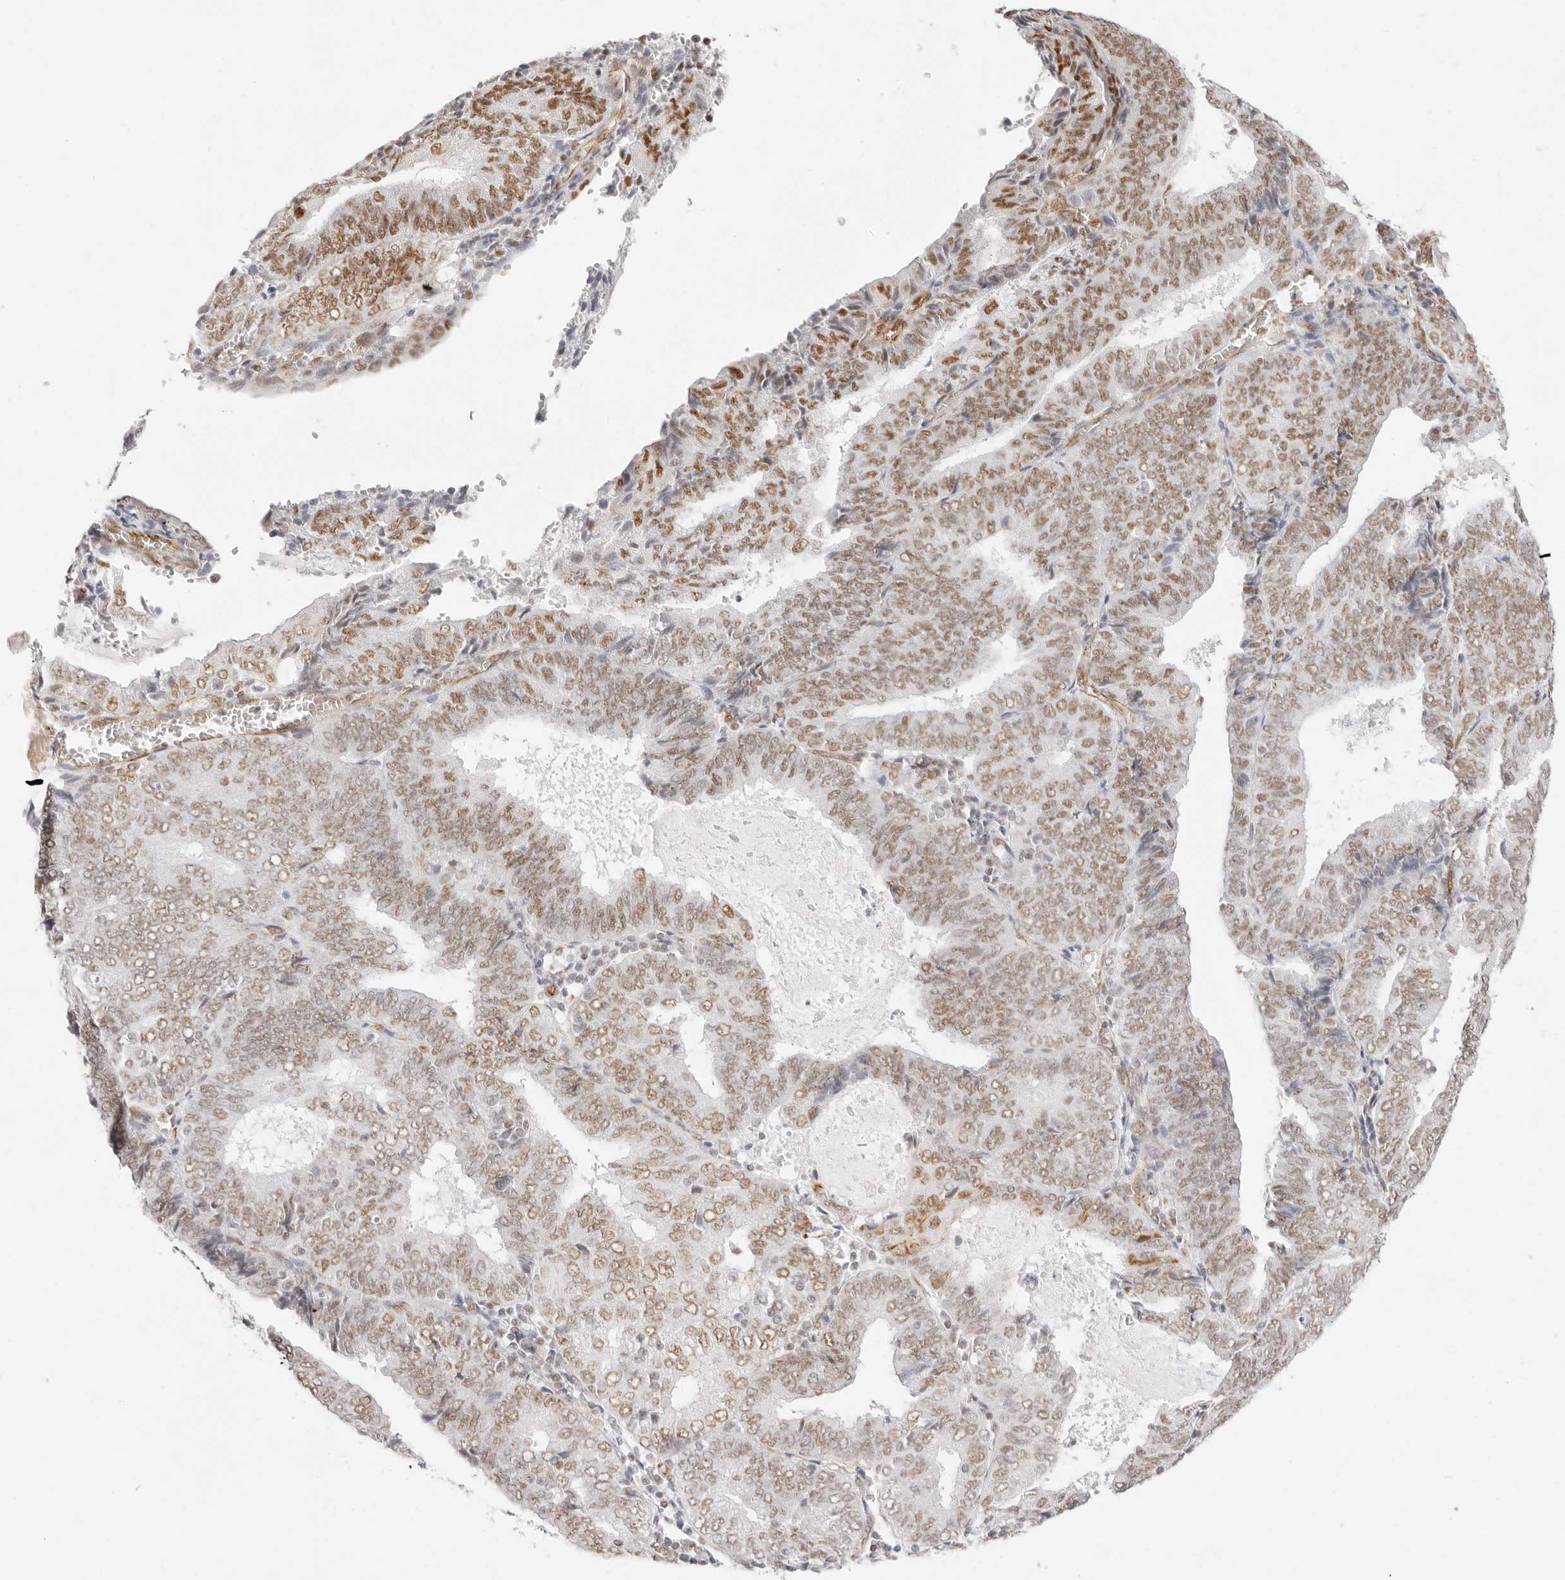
{"staining": {"intensity": "moderate", "quantity": "25%-75%", "location": "nuclear"}, "tissue": "endometrial cancer", "cell_type": "Tumor cells", "image_type": "cancer", "snomed": [{"axis": "morphology", "description": "Adenocarcinoma, NOS"}, {"axis": "topography", "description": "Endometrium"}], "caption": "Immunohistochemistry (IHC) photomicrograph of human endometrial cancer stained for a protein (brown), which exhibits medium levels of moderate nuclear expression in about 25%-75% of tumor cells.", "gene": "ZC3H11A", "patient": {"sex": "female", "age": 81}}